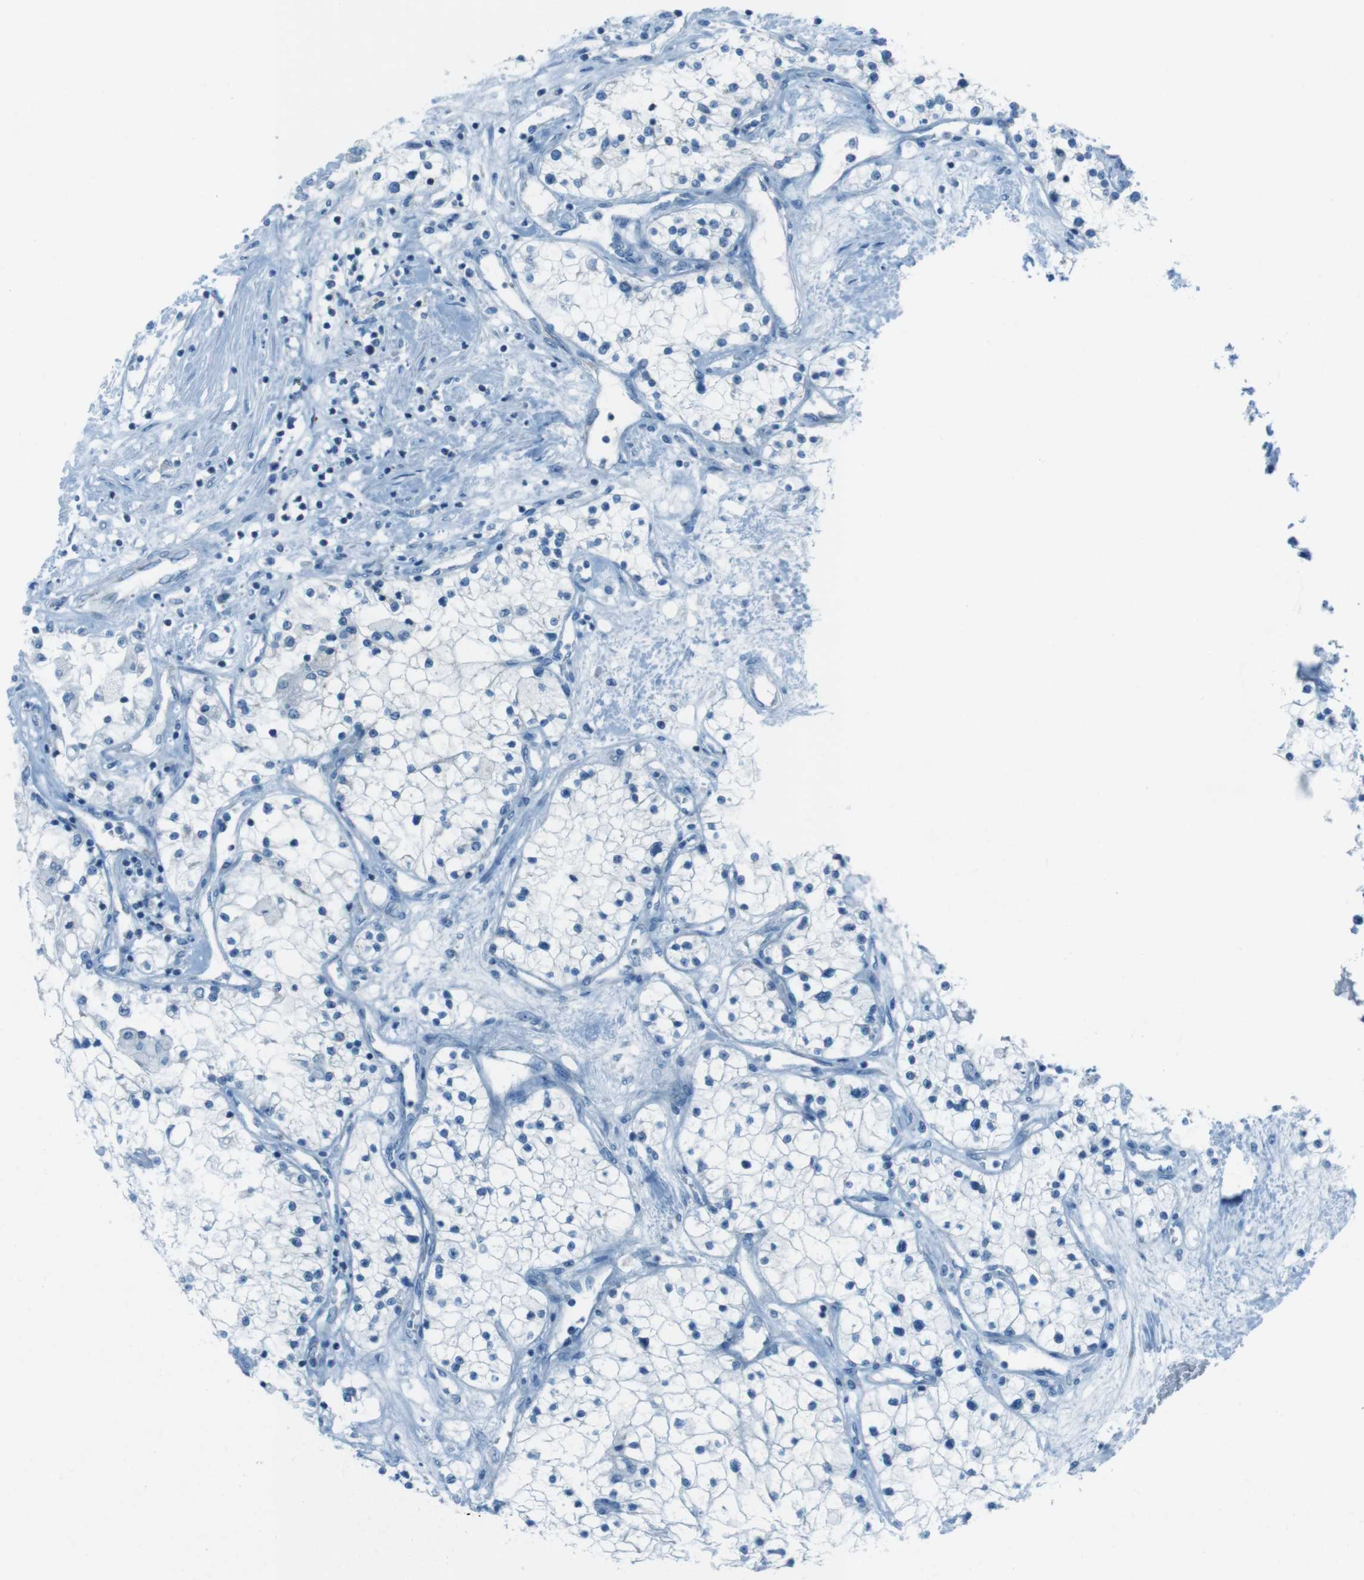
{"staining": {"intensity": "negative", "quantity": "none", "location": "none"}, "tissue": "renal cancer", "cell_type": "Tumor cells", "image_type": "cancer", "snomed": [{"axis": "morphology", "description": "Adenocarcinoma, NOS"}, {"axis": "topography", "description": "Kidney"}], "caption": "Tumor cells are negative for brown protein staining in renal adenocarcinoma.", "gene": "DNAJA3", "patient": {"sex": "male", "age": 68}}